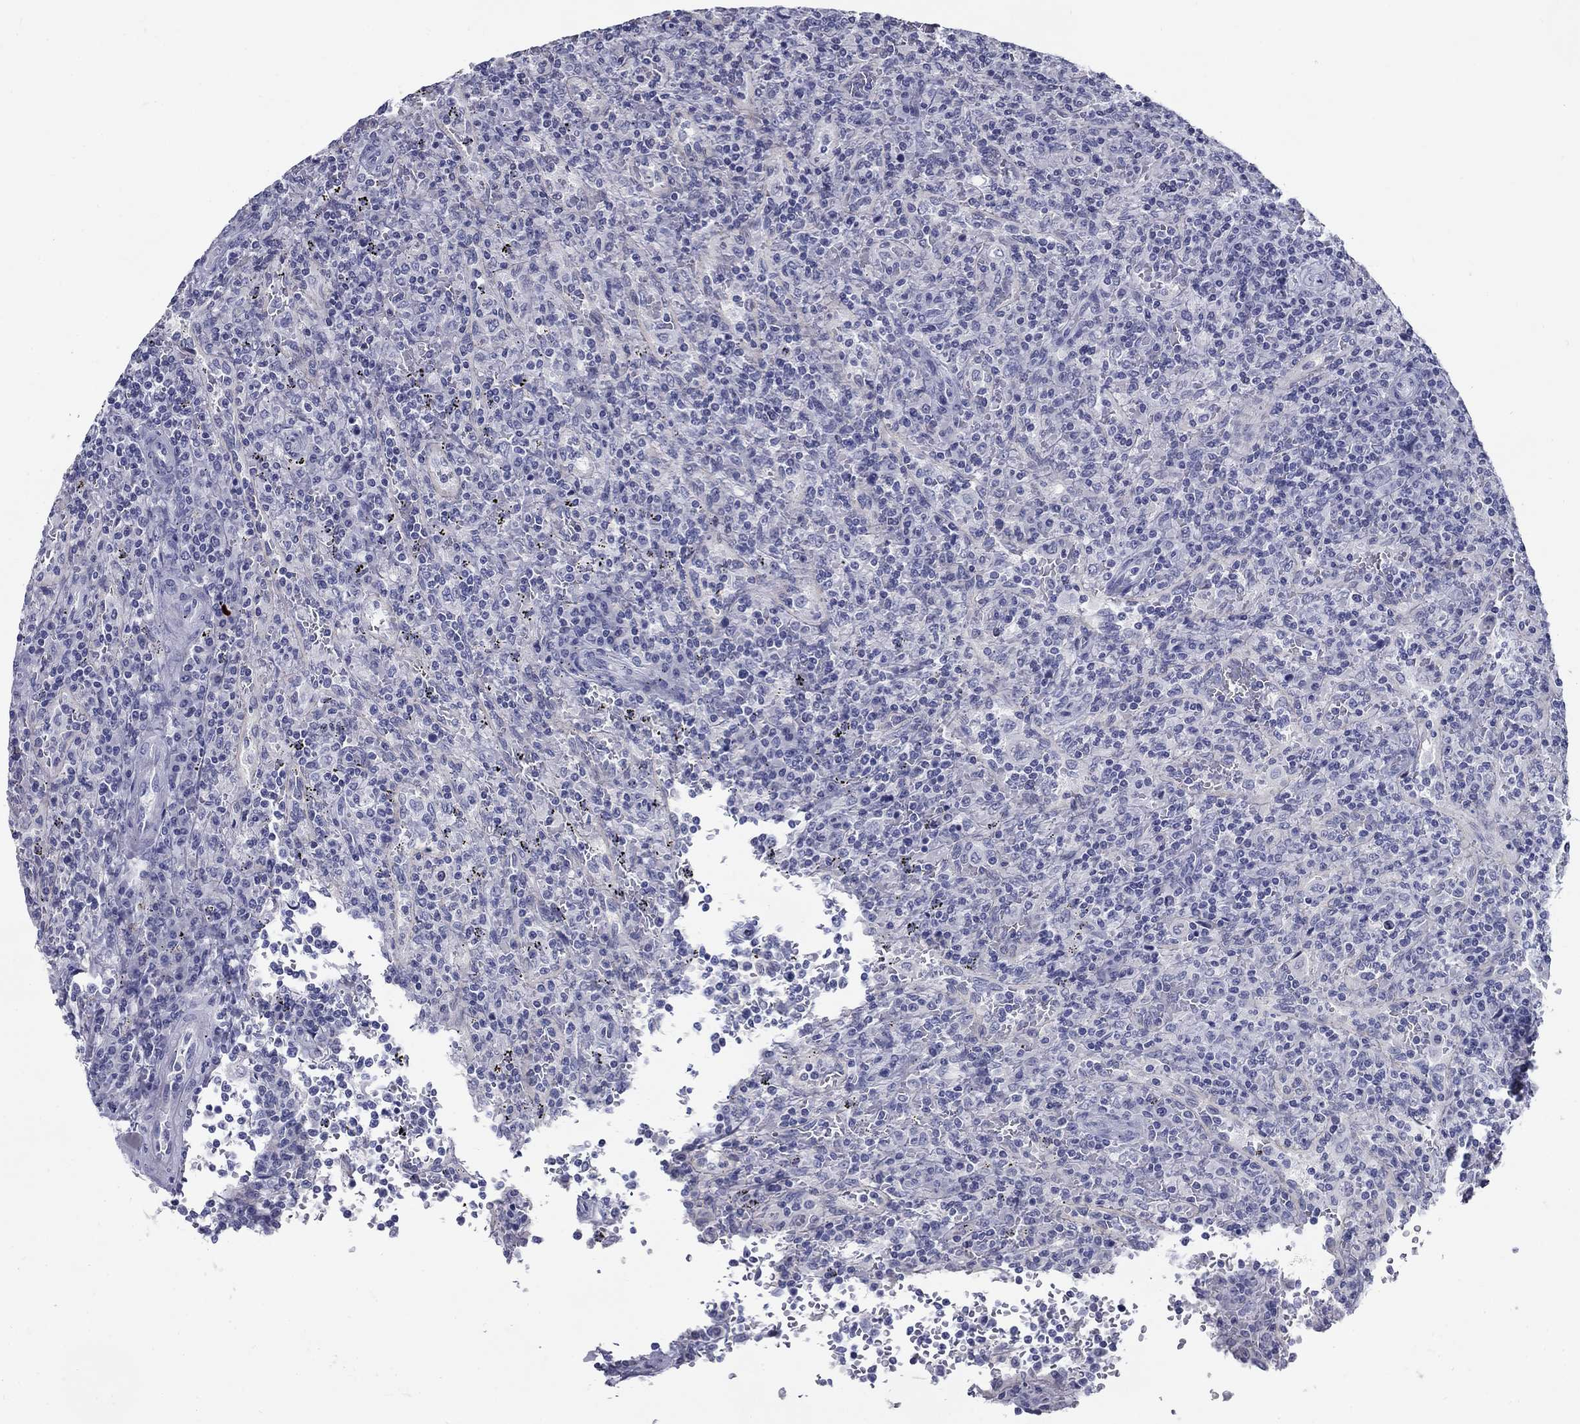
{"staining": {"intensity": "negative", "quantity": "none", "location": "none"}, "tissue": "lymphoma", "cell_type": "Tumor cells", "image_type": "cancer", "snomed": [{"axis": "morphology", "description": "Malignant lymphoma, non-Hodgkin's type, Low grade"}, {"axis": "topography", "description": "Spleen"}], "caption": "Low-grade malignant lymphoma, non-Hodgkin's type stained for a protein using IHC demonstrates no staining tumor cells.", "gene": "C4orf19", "patient": {"sex": "male", "age": 62}}